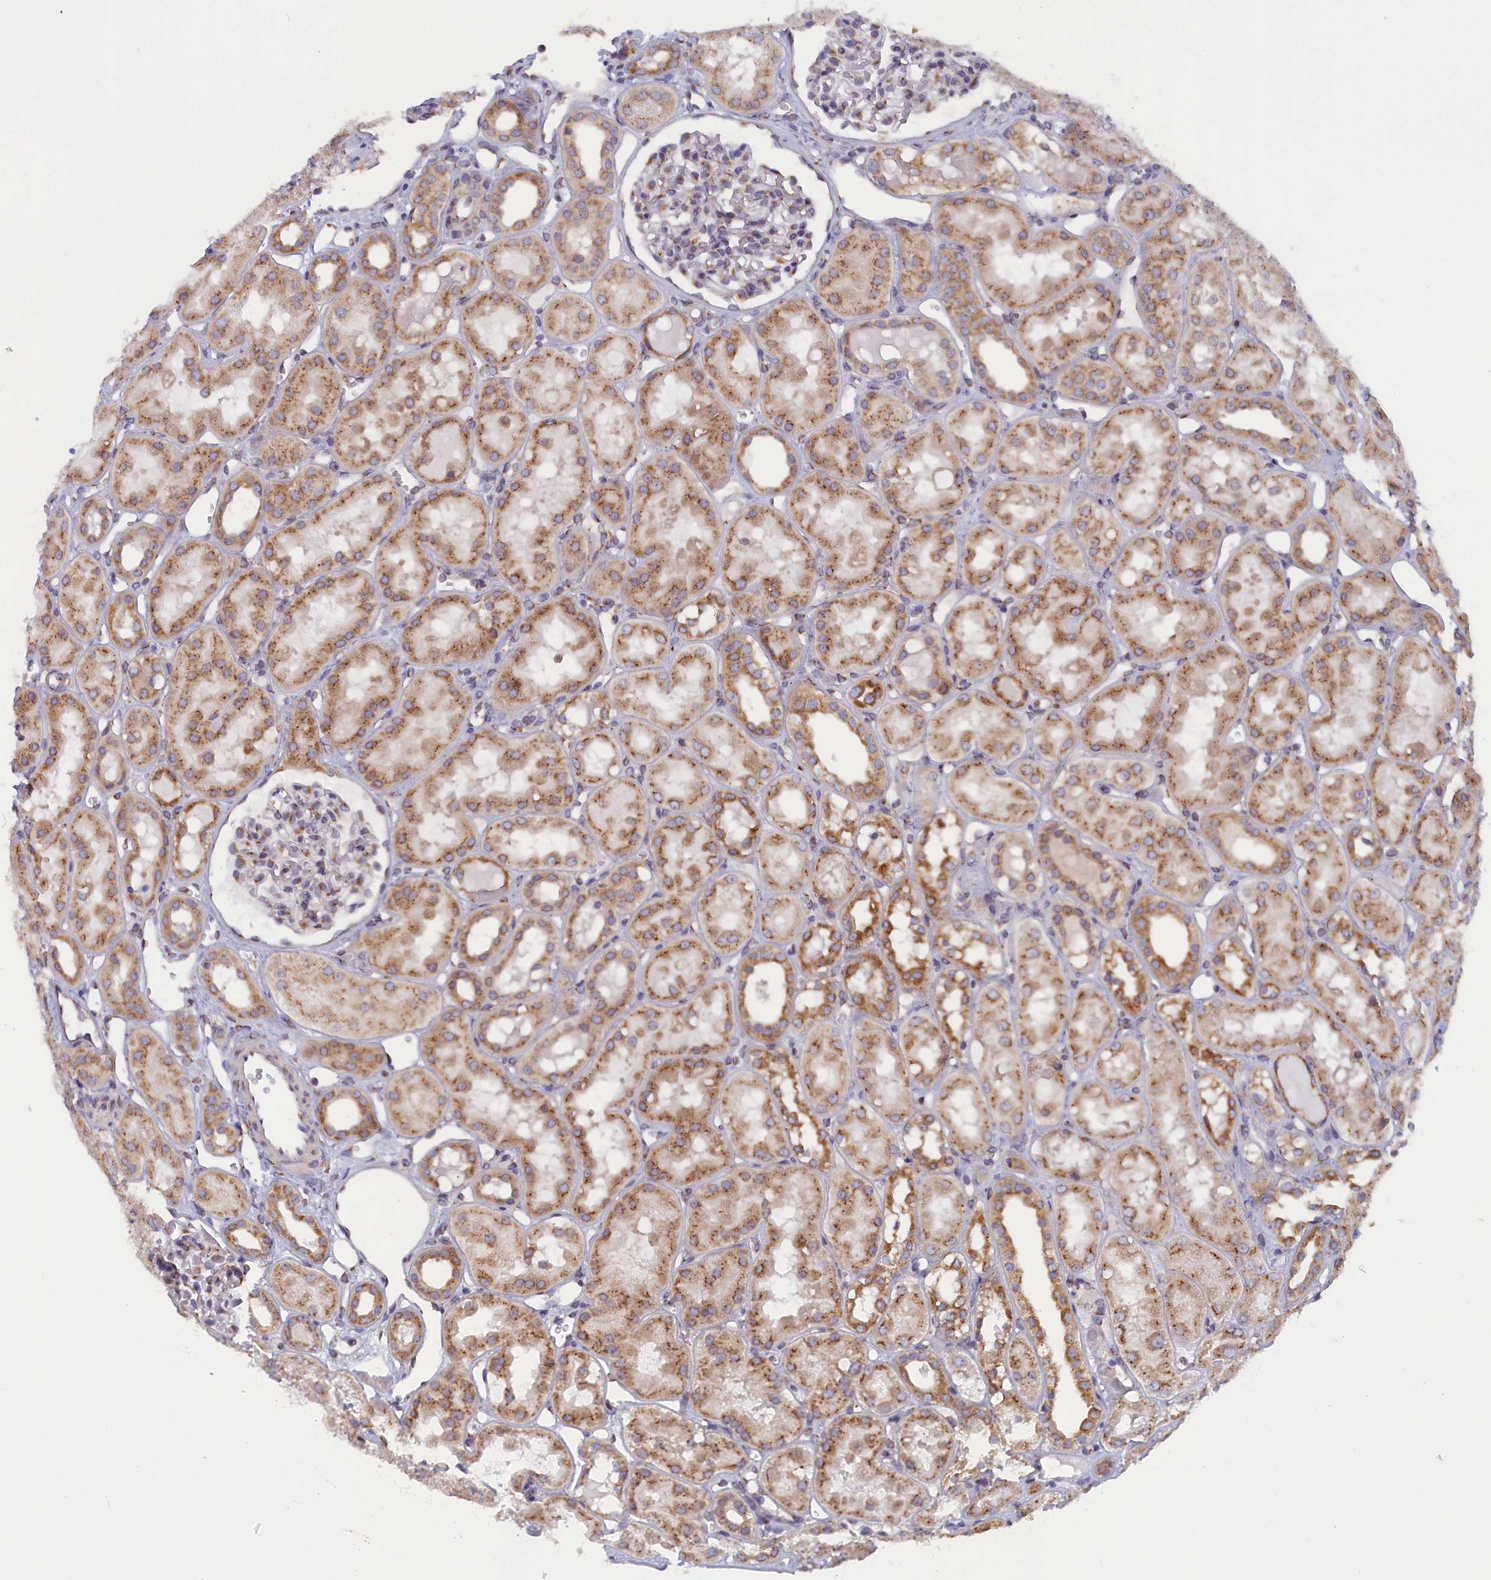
{"staining": {"intensity": "moderate", "quantity": "<25%", "location": "cytoplasmic/membranous"}, "tissue": "kidney", "cell_type": "Cells in glomeruli", "image_type": "normal", "snomed": [{"axis": "morphology", "description": "Normal tissue, NOS"}, {"axis": "topography", "description": "Kidney"}], "caption": "Normal kidney shows moderate cytoplasmic/membranous positivity in about <25% of cells in glomeruli.", "gene": "CCDC68", "patient": {"sex": "male", "age": 16}}